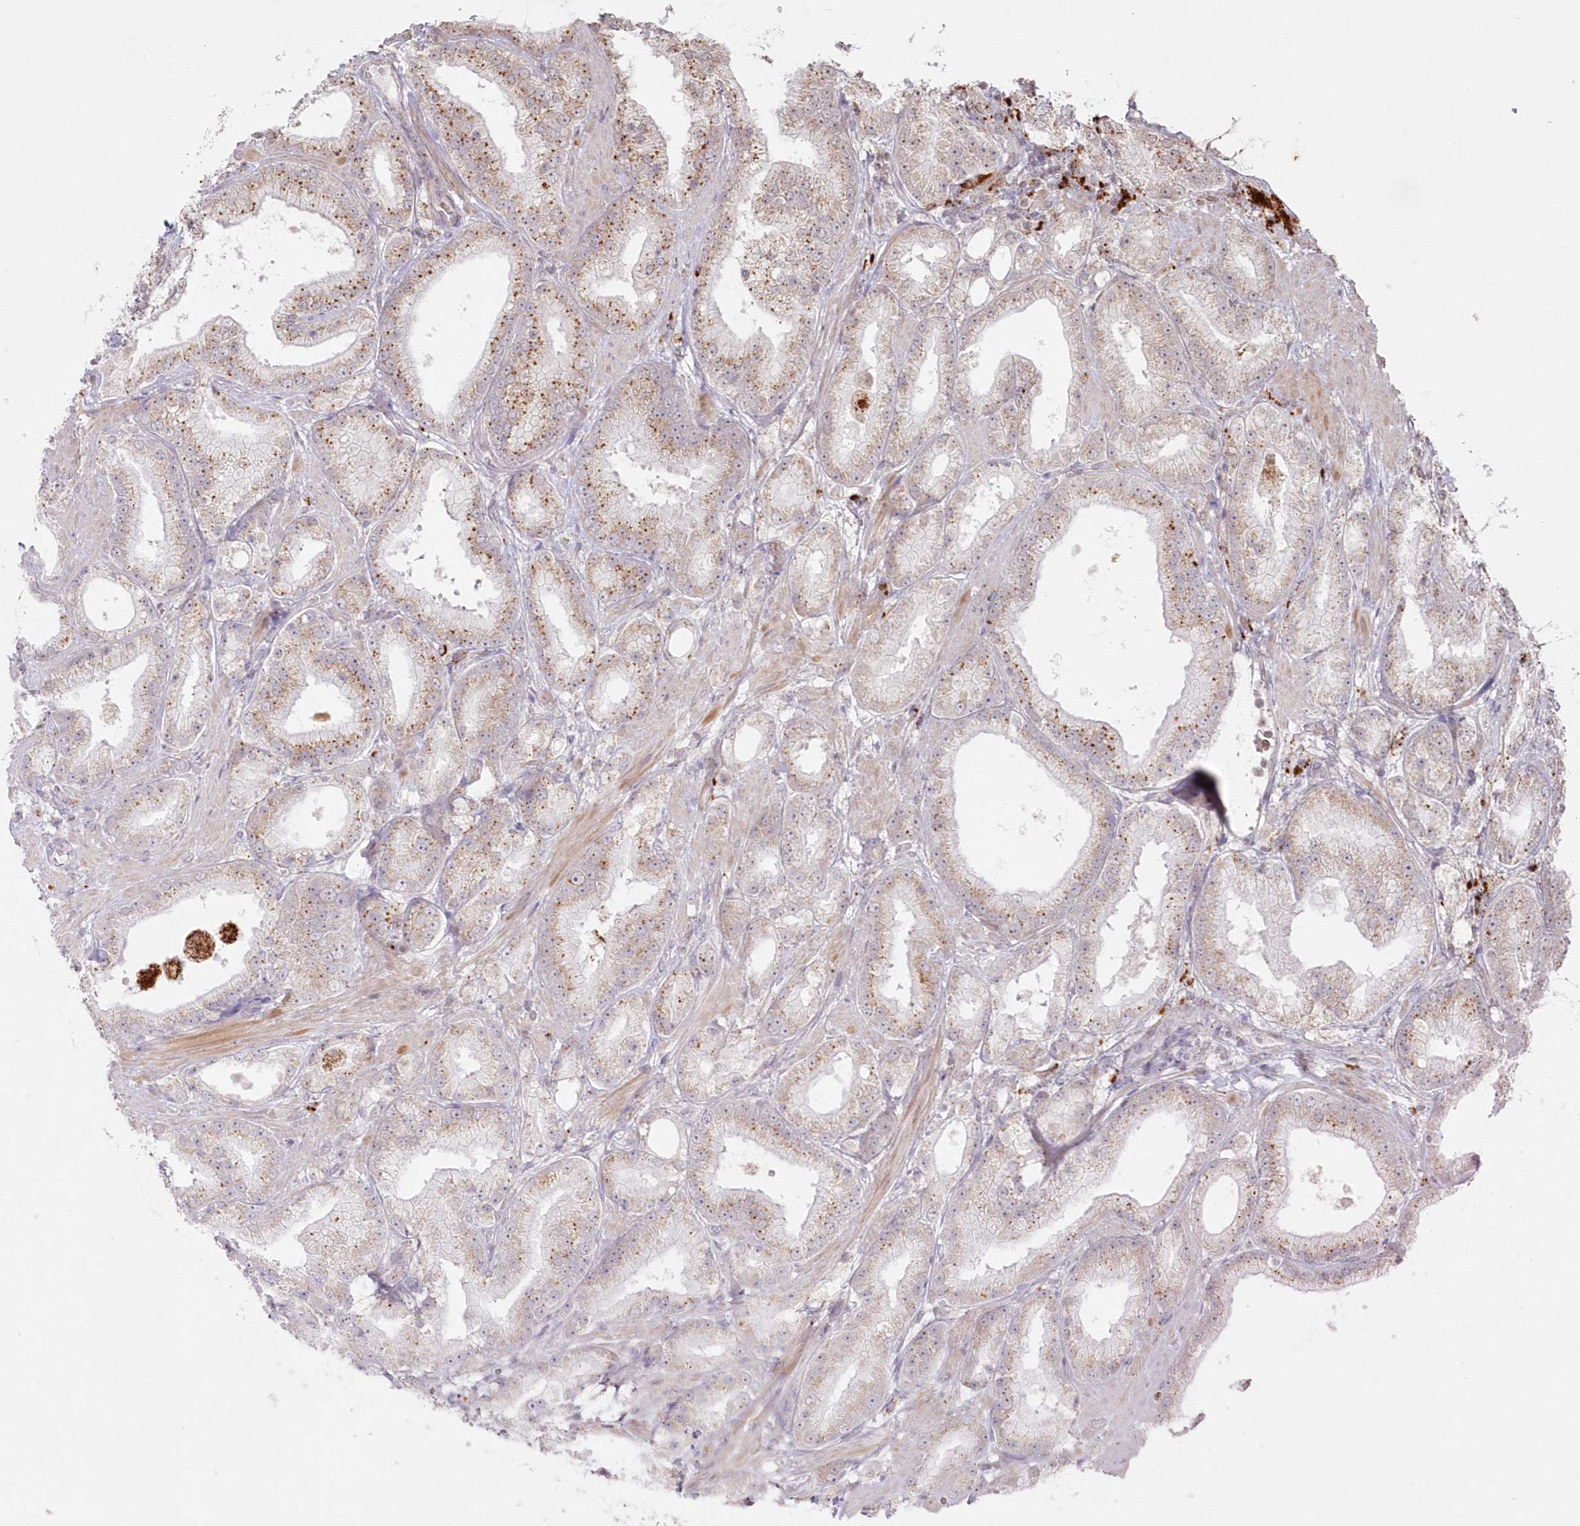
{"staining": {"intensity": "moderate", "quantity": ">75%", "location": "cytoplasmic/membranous"}, "tissue": "prostate cancer", "cell_type": "Tumor cells", "image_type": "cancer", "snomed": [{"axis": "morphology", "description": "Adenocarcinoma, Low grade"}, {"axis": "topography", "description": "Prostate"}], "caption": "Prostate cancer (low-grade adenocarcinoma) stained for a protein exhibits moderate cytoplasmic/membranous positivity in tumor cells.", "gene": "ARSB", "patient": {"sex": "male", "age": 67}}